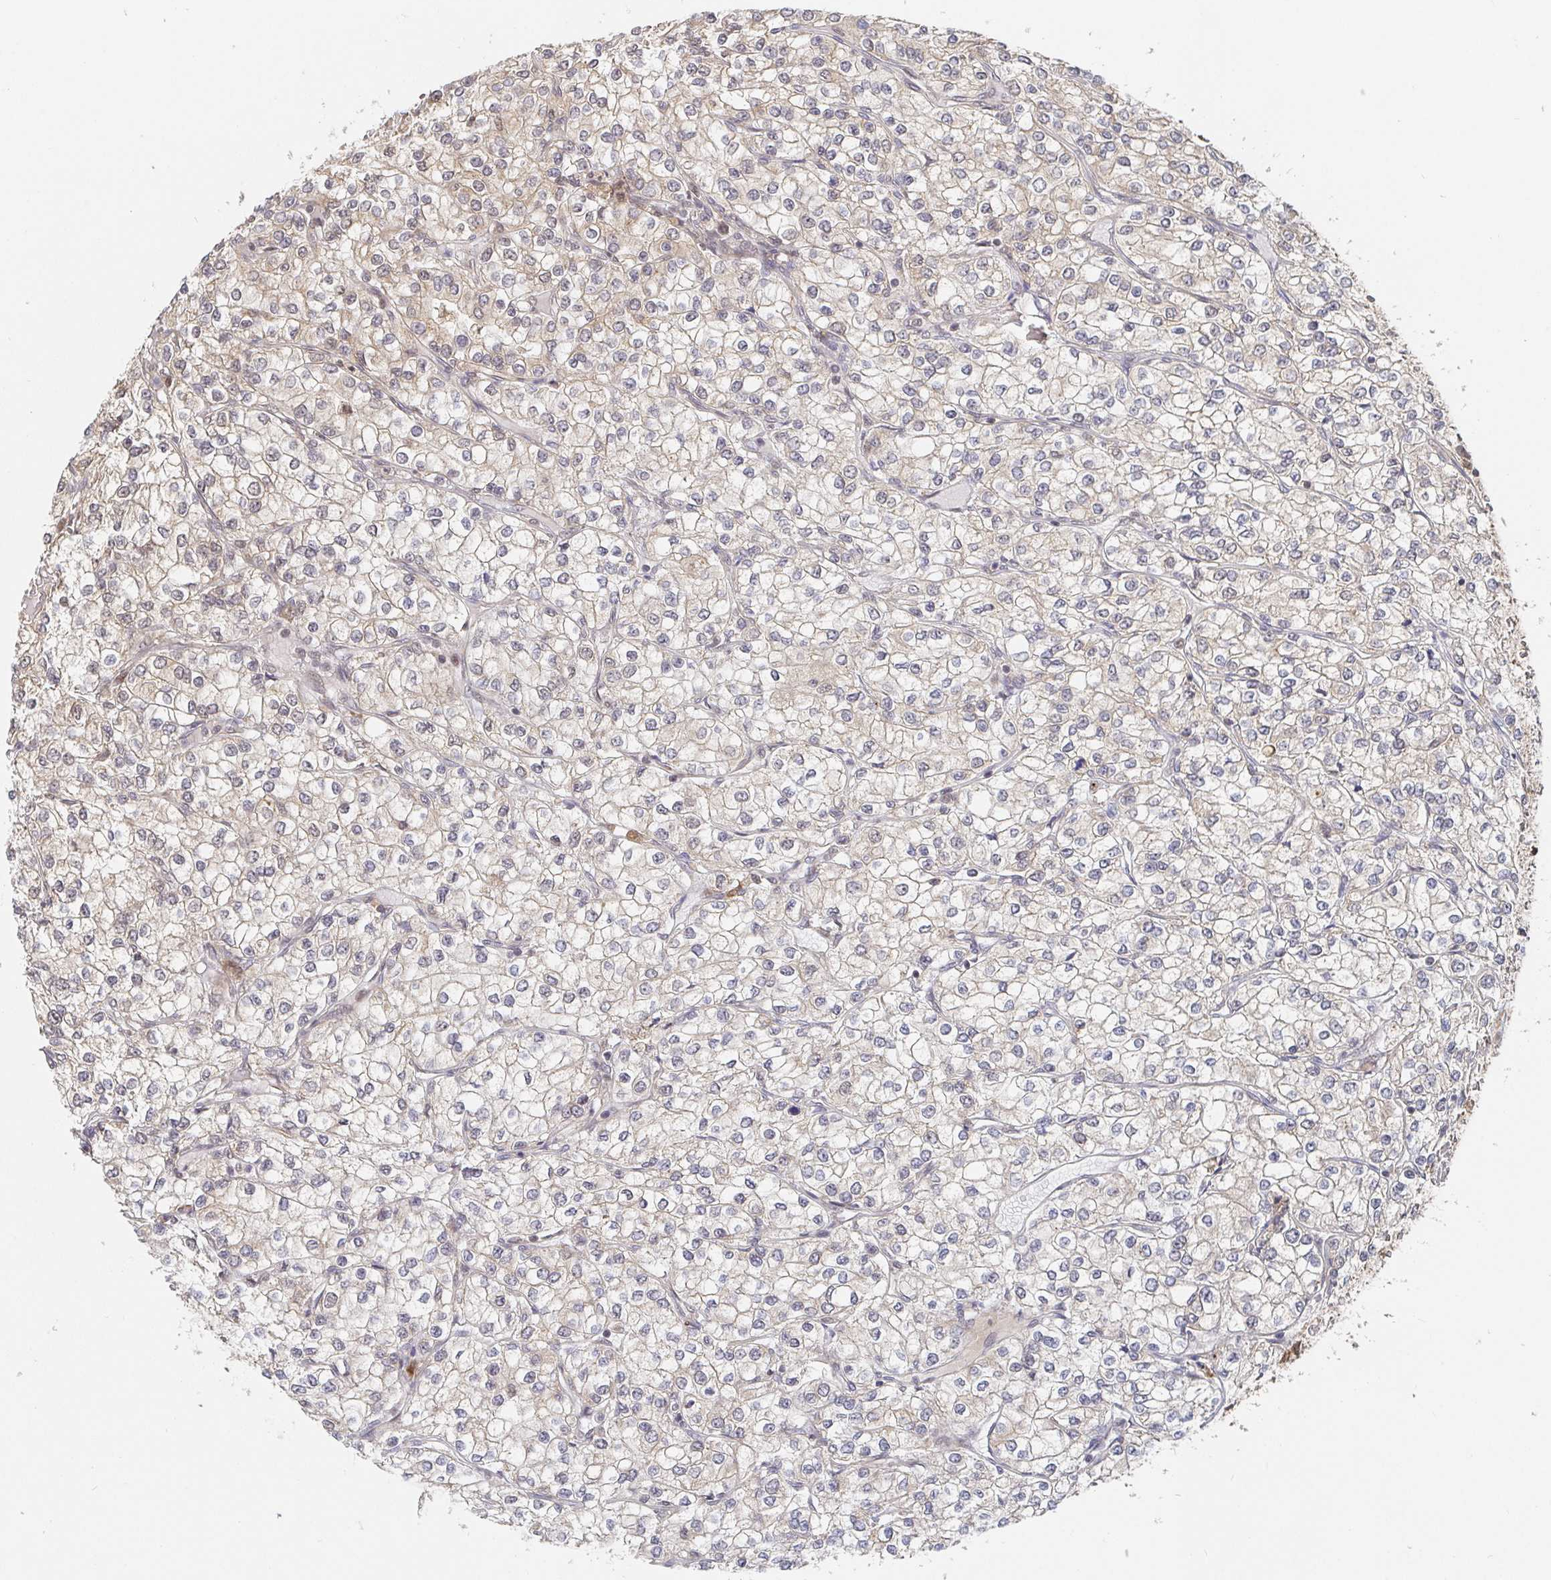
{"staining": {"intensity": "weak", "quantity": "25%-75%", "location": "cytoplasmic/membranous"}, "tissue": "renal cancer", "cell_type": "Tumor cells", "image_type": "cancer", "snomed": [{"axis": "morphology", "description": "Adenocarcinoma, NOS"}, {"axis": "topography", "description": "Kidney"}], "caption": "Human adenocarcinoma (renal) stained for a protein (brown) demonstrates weak cytoplasmic/membranous positive expression in approximately 25%-75% of tumor cells.", "gene": "ALG1", "patient": {"sex": "male", "age": 80}}